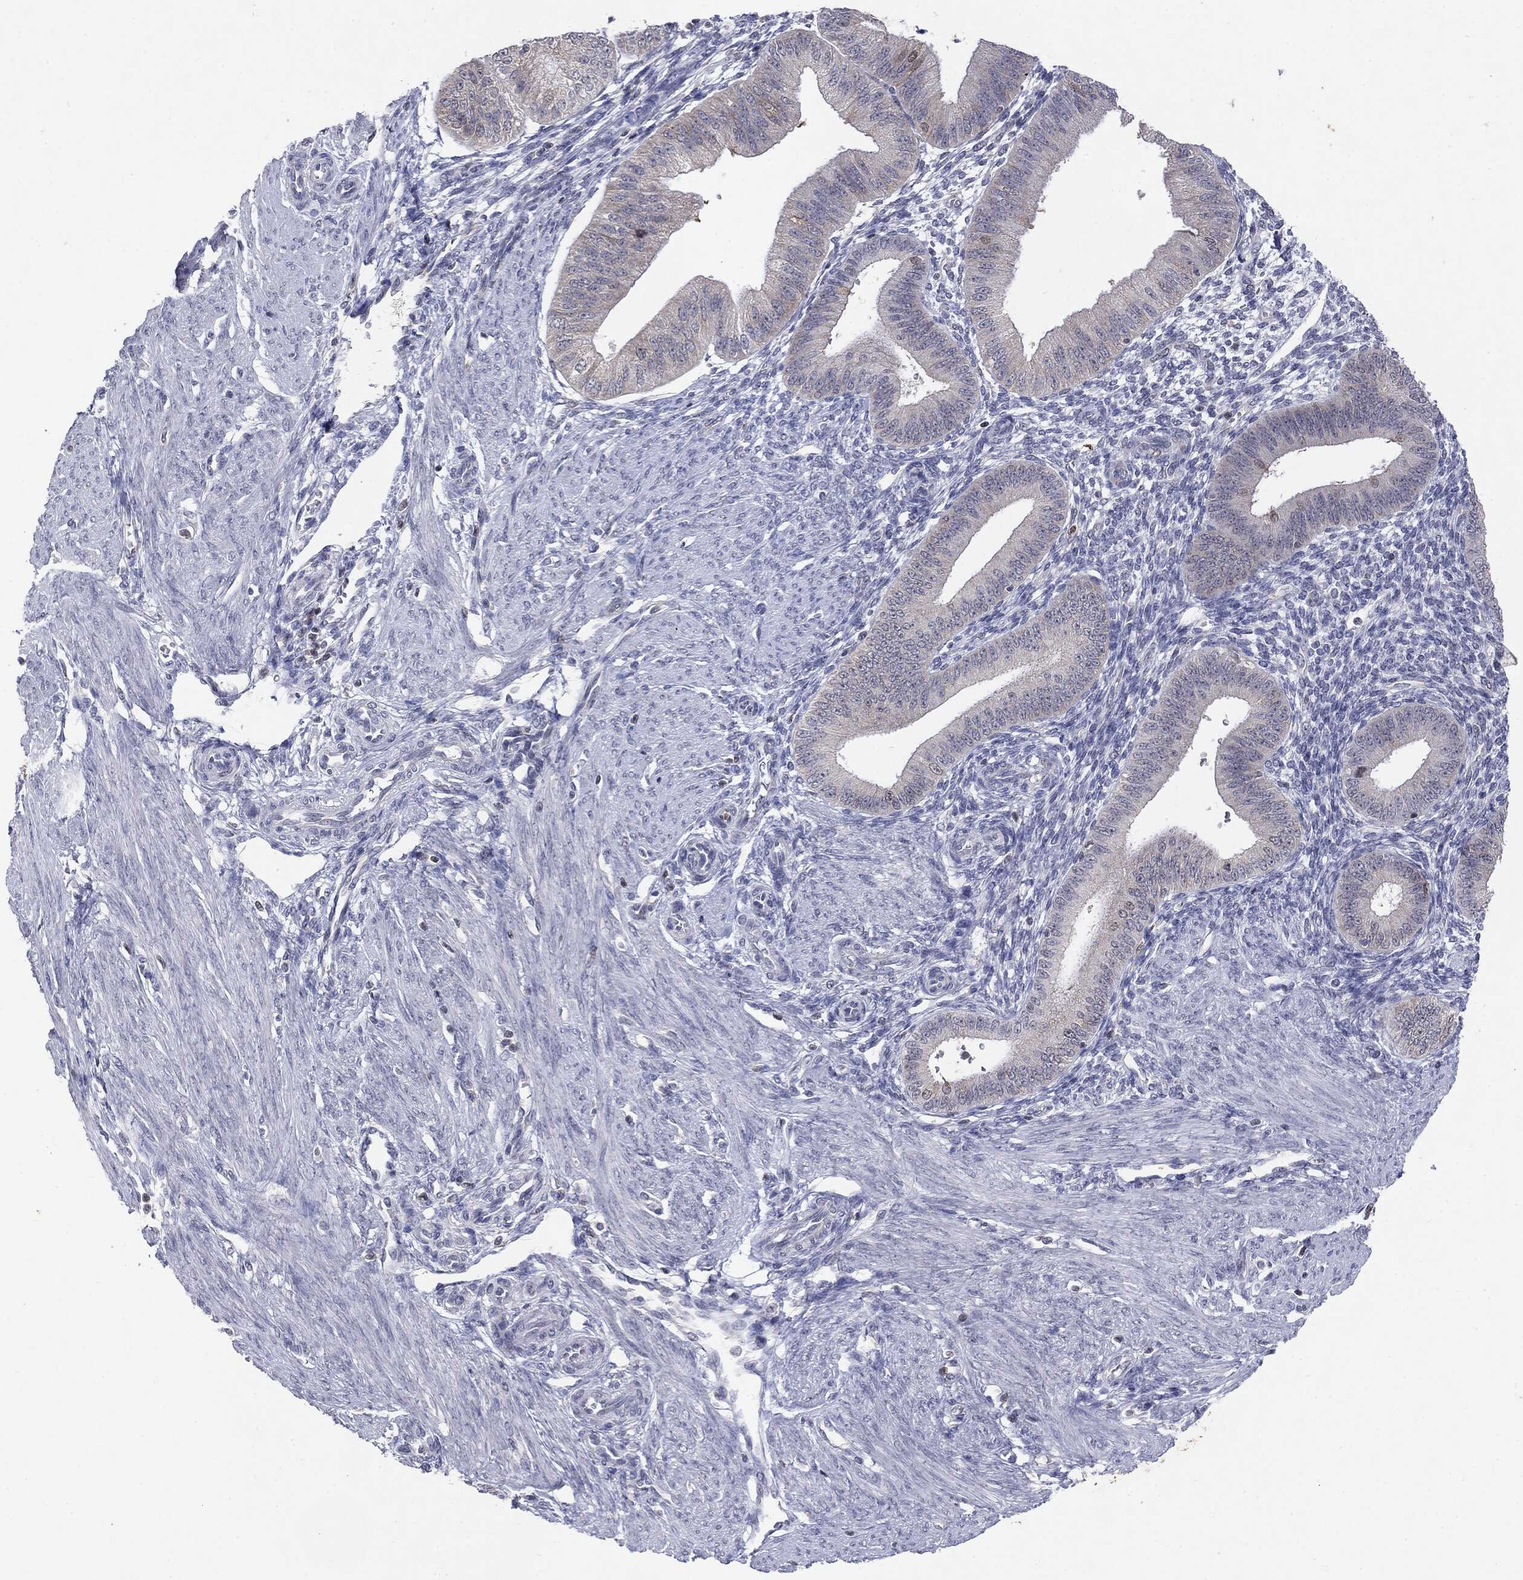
{"staining": {"intensity": "negative", "quantity": "none", "location": "none"}, "tissue": "endometrium", "cell_type": "Cells in endometrial stroma", "image_type": "normal", "snomed": [{"axis": "morphology", "description": "Normal tissue, NOS"}, {"axis": "topography", "description": "Endometrium"}], "caption": "DAB (3,3'-diaminobenzidine) immunohistochemical staining of normal human endometrium shows no significant expression in cells in endometrial stroma.", "gene": "KIF2C", "patient": {"sex": "female", "age": 39}}